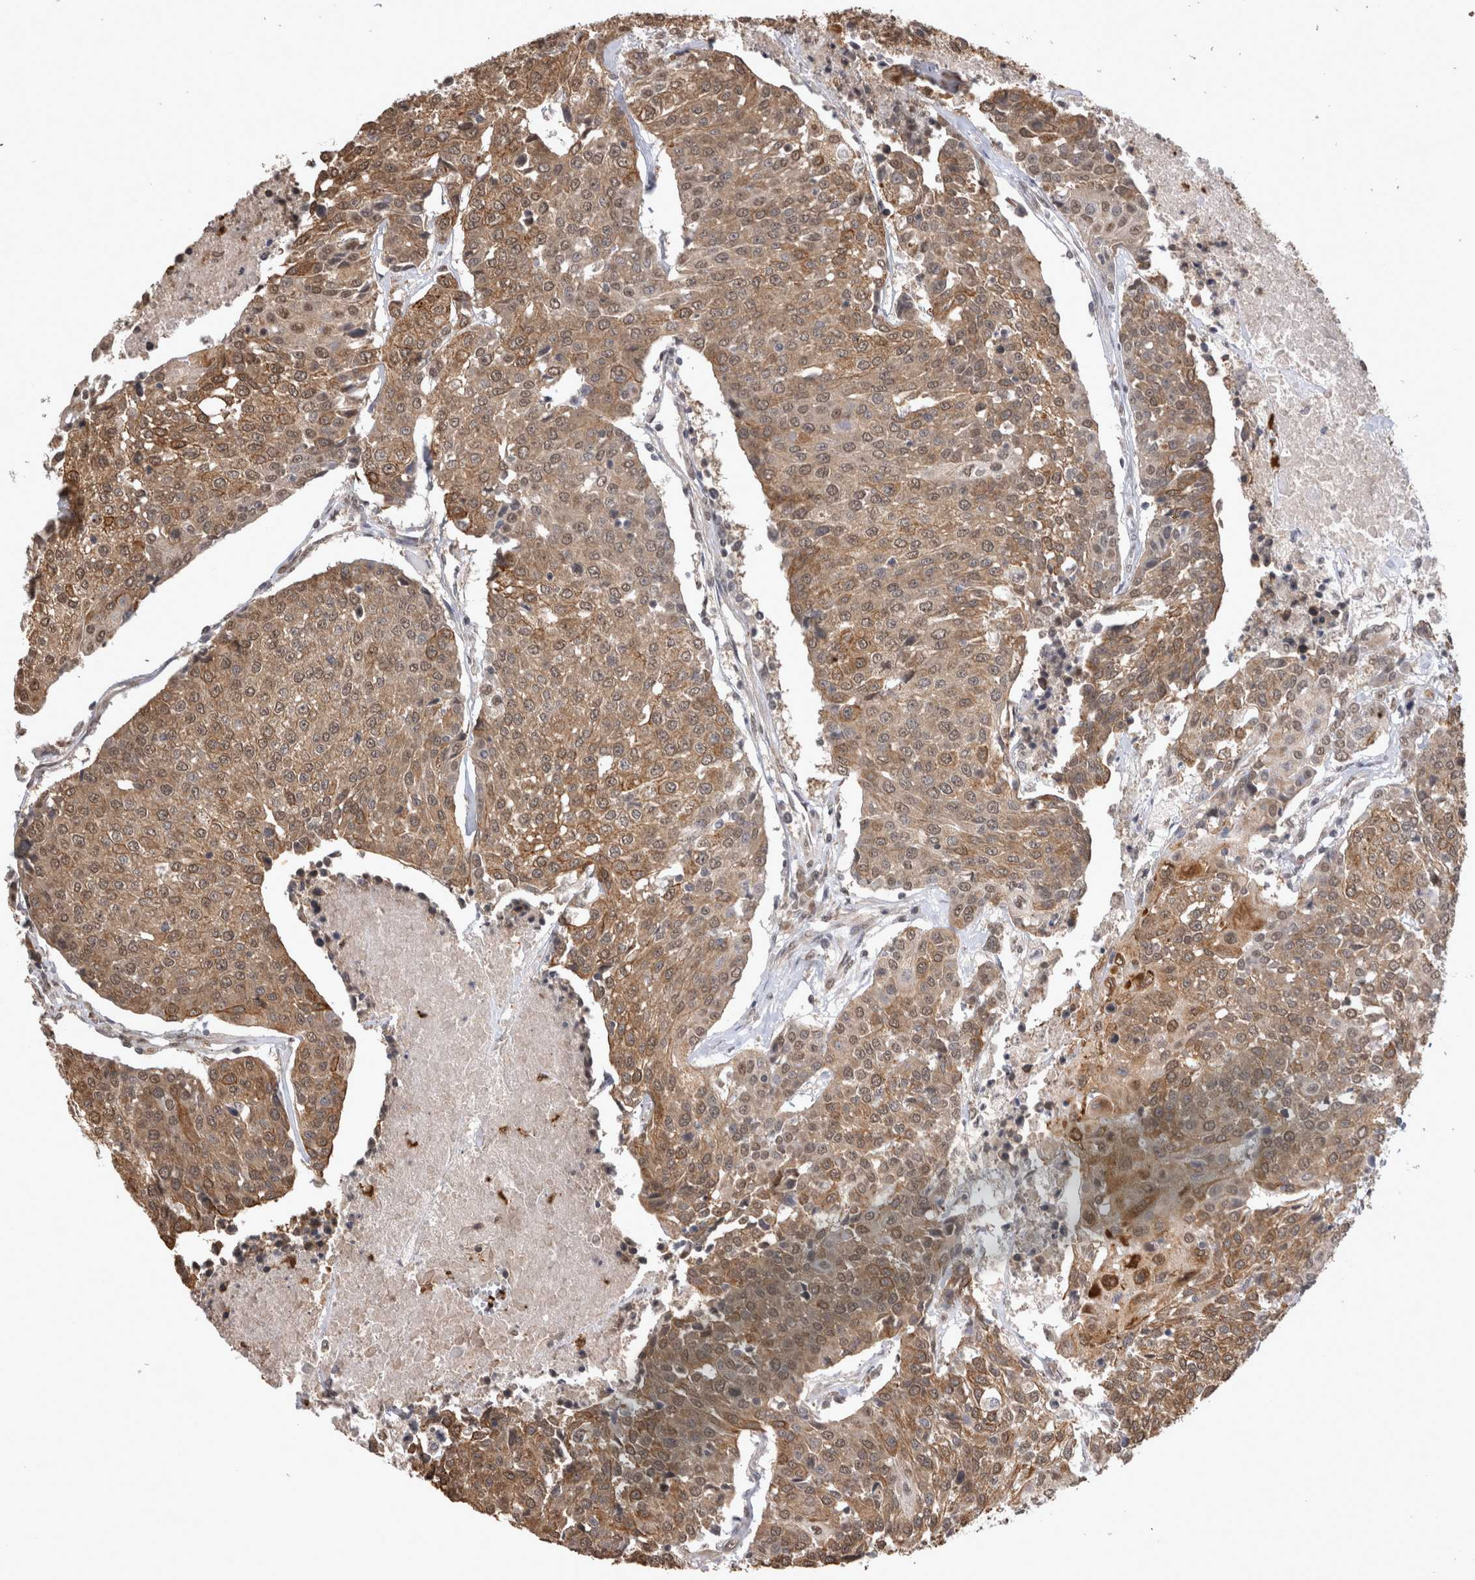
{"staining": {"intensity": "moderate", "quantity": ">75%", "location": "cytoplasmic/membranous"}, "tissue": "urothelial cancer", "cell_type": "Tumor cells", "image_type": "cancer", "snomed": [{"axis": "morphology", "description": "Urothelial carcinoma, High grade"}, {"axis": "topography", "description": "Urinary bladder"}], "caption": "Human urothelial carcinoma (high-grade) stained with a protein marker exhibits moderate staining in tumor cells.", "gene": "PAK4", "patient": {"sex": "female", "age": 85}}